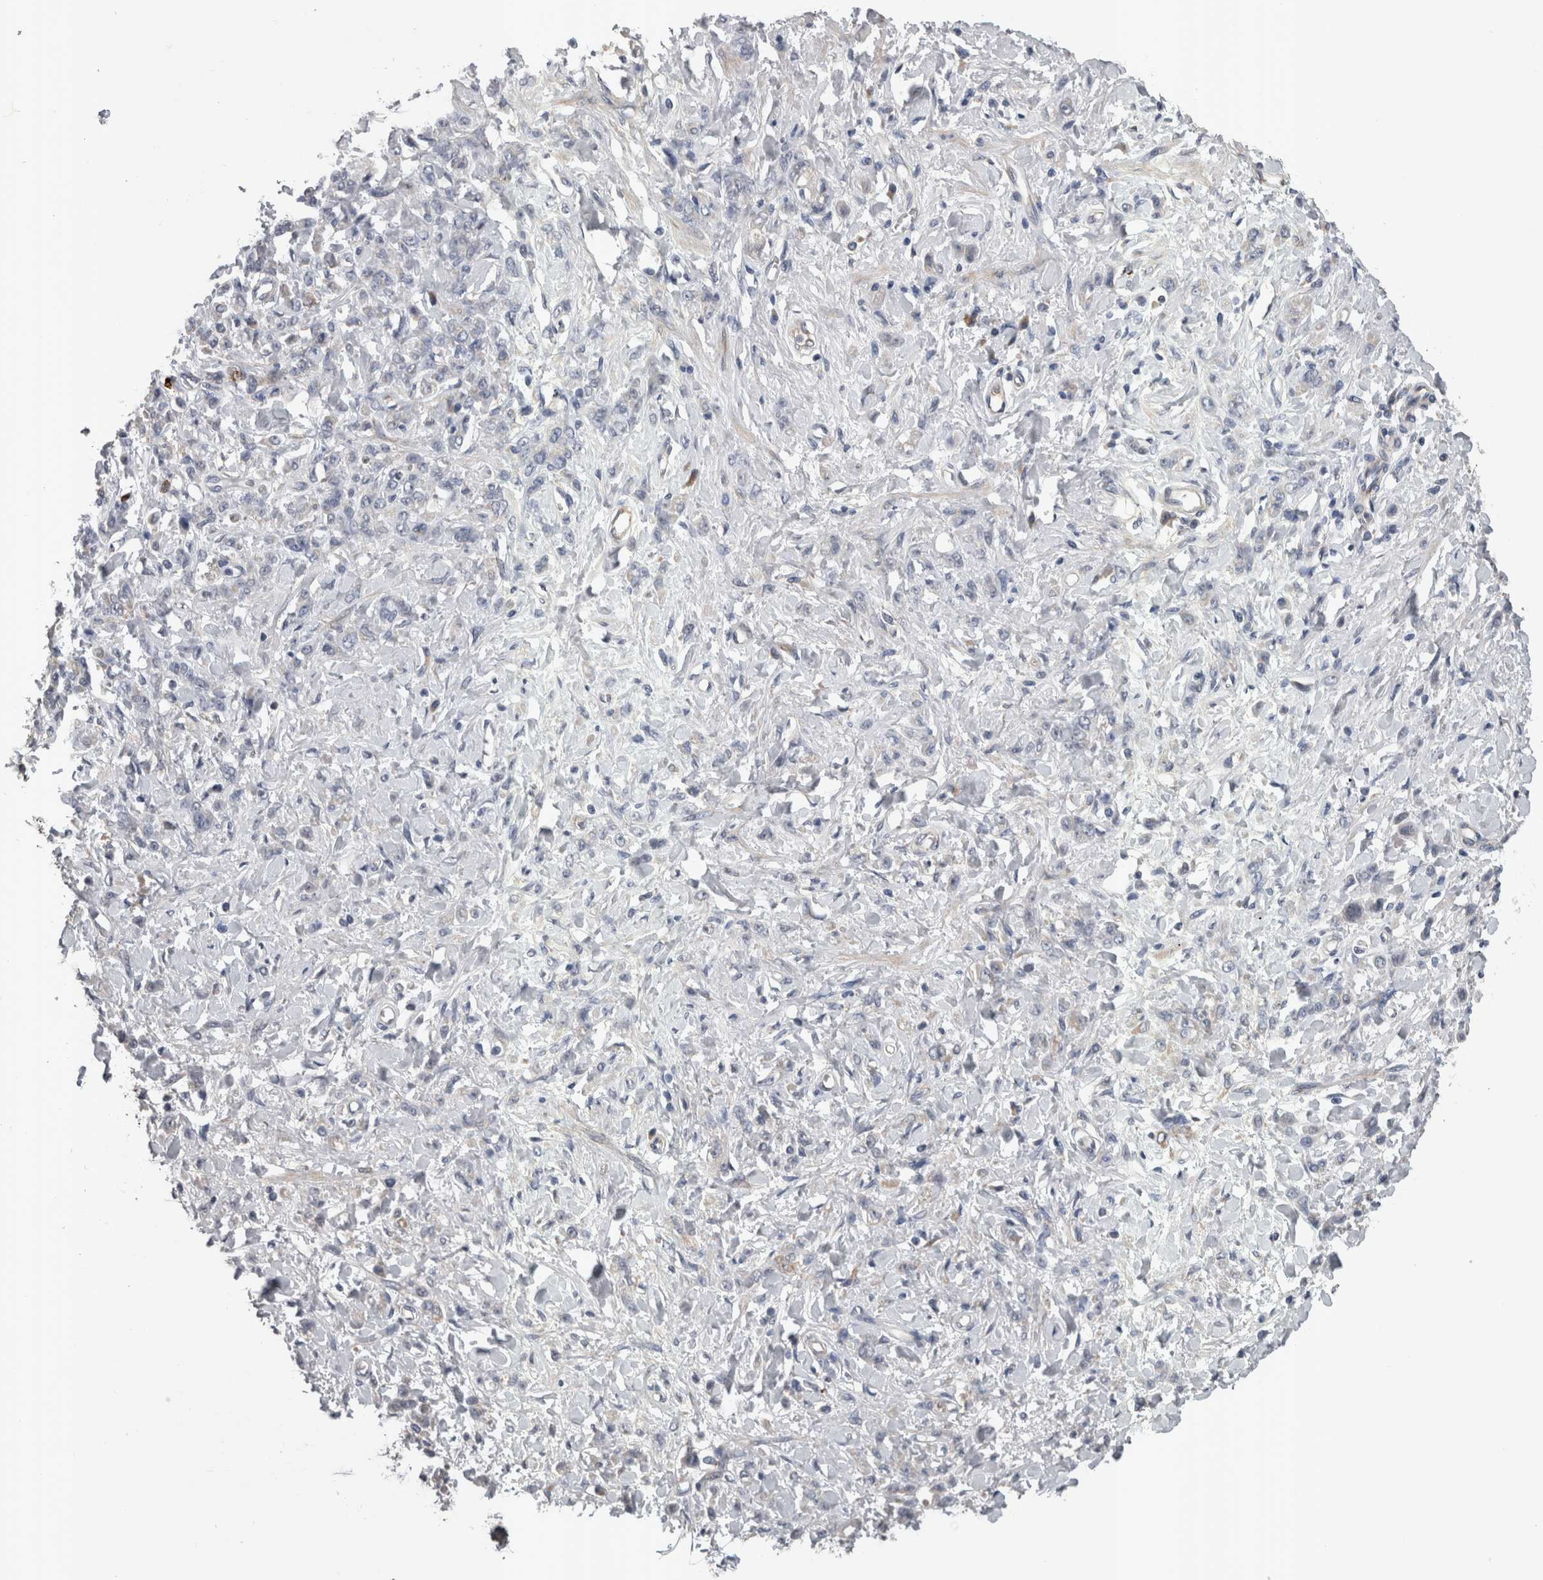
{"staining": {"intensity": "negative", "quantity": "none", "location": "none"}, "tissue": "stomach cancer", "cell_type": "Tumor cells", "image_type": "cancer", "snomed": [{"axis": "morphology", "description": "Normal tissue, NOS"}, {"axis": "morphology", "description": "Adenocarcinoma, NOS"}, {"axis": "topography", "description": "Stomach"}], "caption": "High magnification brightfield microscopy of stomach adenocarcinoma stained with DAB (3,3'-diaminobenzidine) (brown) and counterstained with hematoxylin (blue): tumor cells show no significant expression. (DAB (3,3'-diaminobenzidine) immunohistochemistry, high magnification).", "gene": "STC1", "patient": {"sex": "male", "age": 82}}